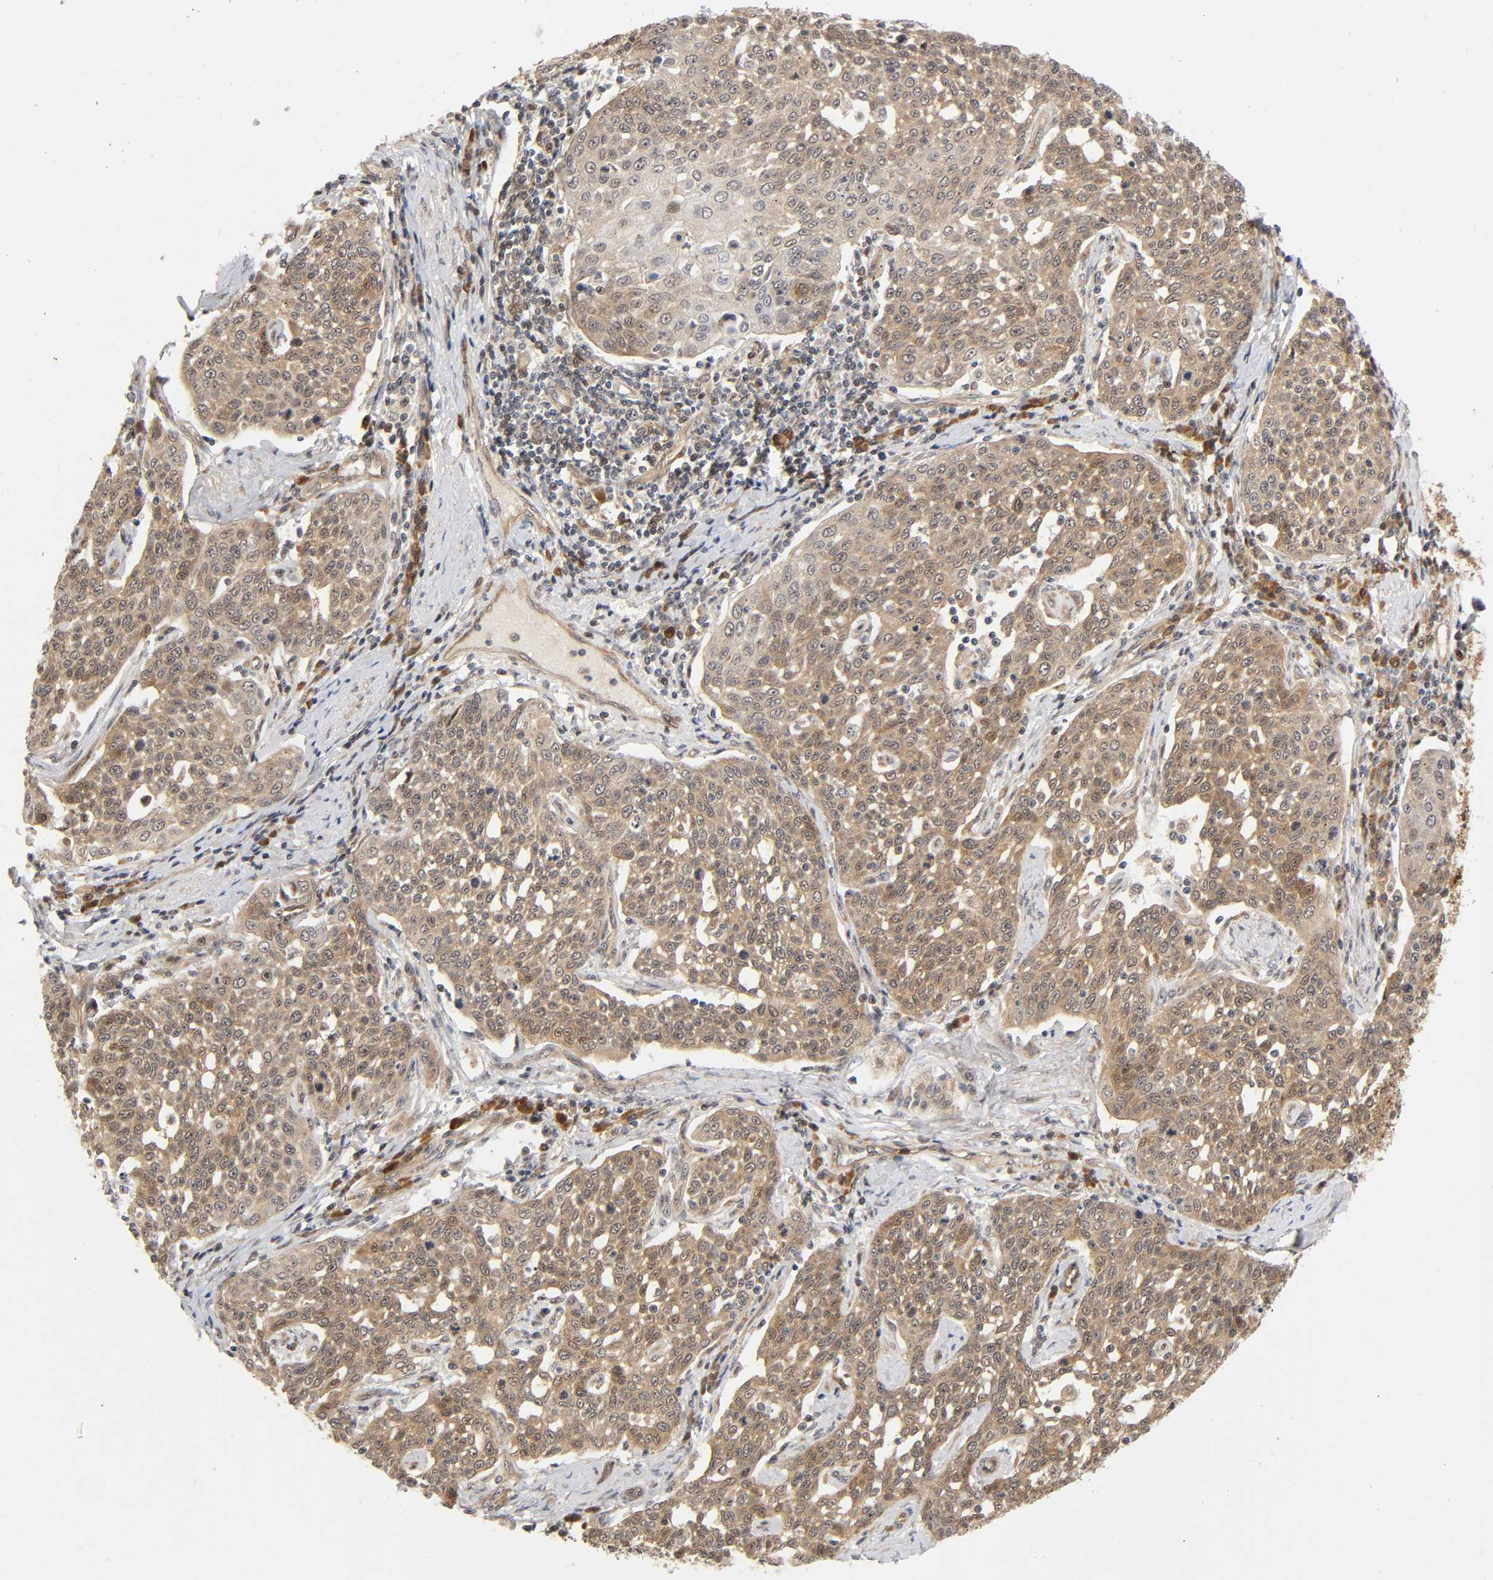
{"staining": {"intensity": "weak", "quantity": ">75%", "location": "cytoplasmic/membranous,nuclear"}, "tissue": "cervical cancer", "cell_type": "Tumor cells", "image_type": "cancer", "snomed": [{"axis": "morphology", "description": "Squamous cell carcinoma, NOS"}, {"axis": "topography", "description": "Cervix"}], "caption": "Immunohistochemical staining of cervical cancer demonstrates weak cytoplasmic/membranous and nuclear protein expression in approximately >75% of tumor cells. The staining was performed using DAB to visualize the protein expression in brown, while the nuclei were stained in blue with hematoxylin (Magnification: 20x).", "gene": "IQCJ-SCHIP1", "patient": {"sex": "female", "age": 34}}